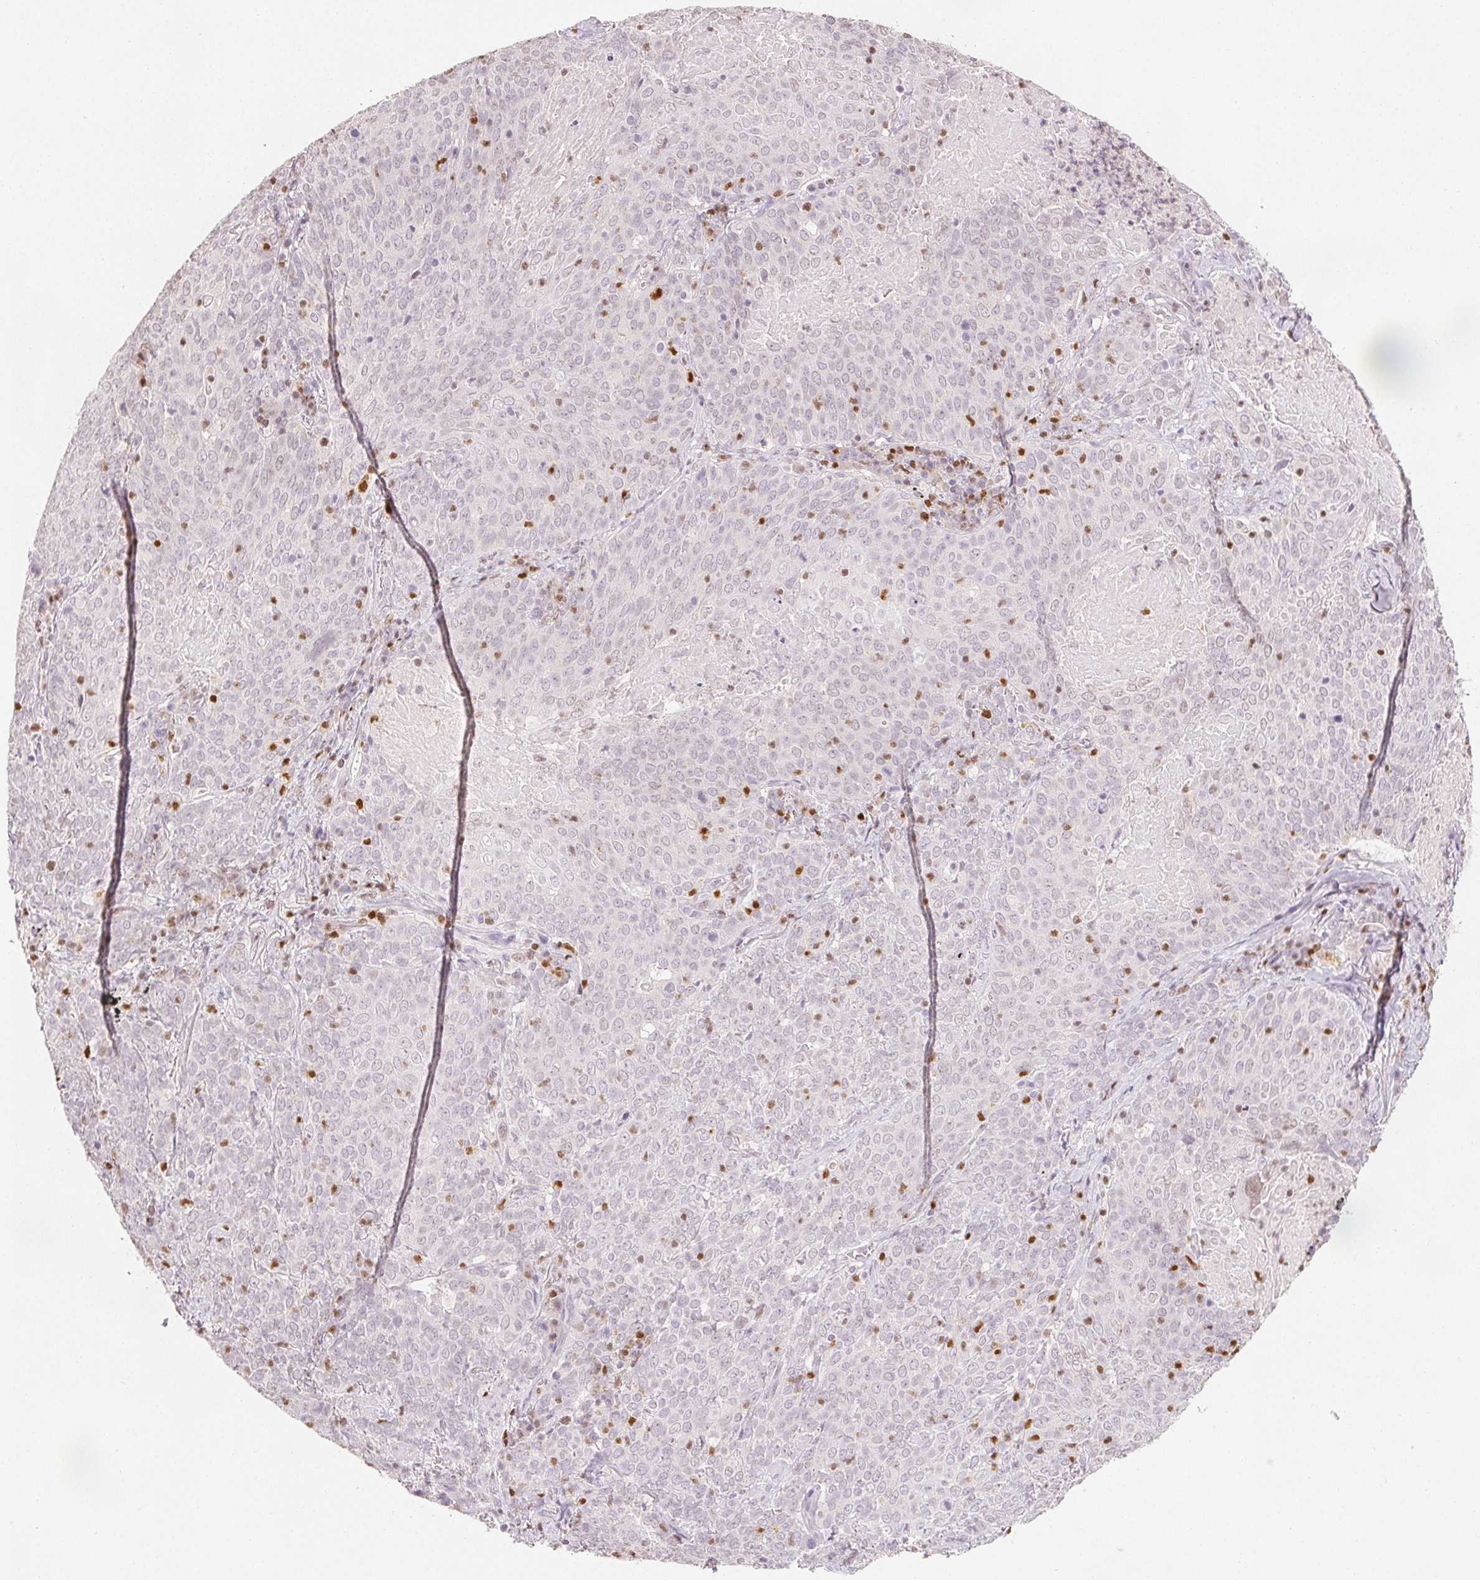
{"staining": {"intensity": "negative", "quantity": "none", "location": "none"}, "tissue": "lung cancer", "cell_type": "Tumor cells", "image_type": "cancer", "snomed": [{"axis": "morphology", "description": "Squamous cell carcinoma, NOS"}, {"axis": "topography", "description": "Lung"}], "caption": "DAB immunohistochemical staining of human lung cancer demonstrates no significant staining in tumor cells.", "gene": "RUNX2", "patient": {"sex": "male", "age": 82}}